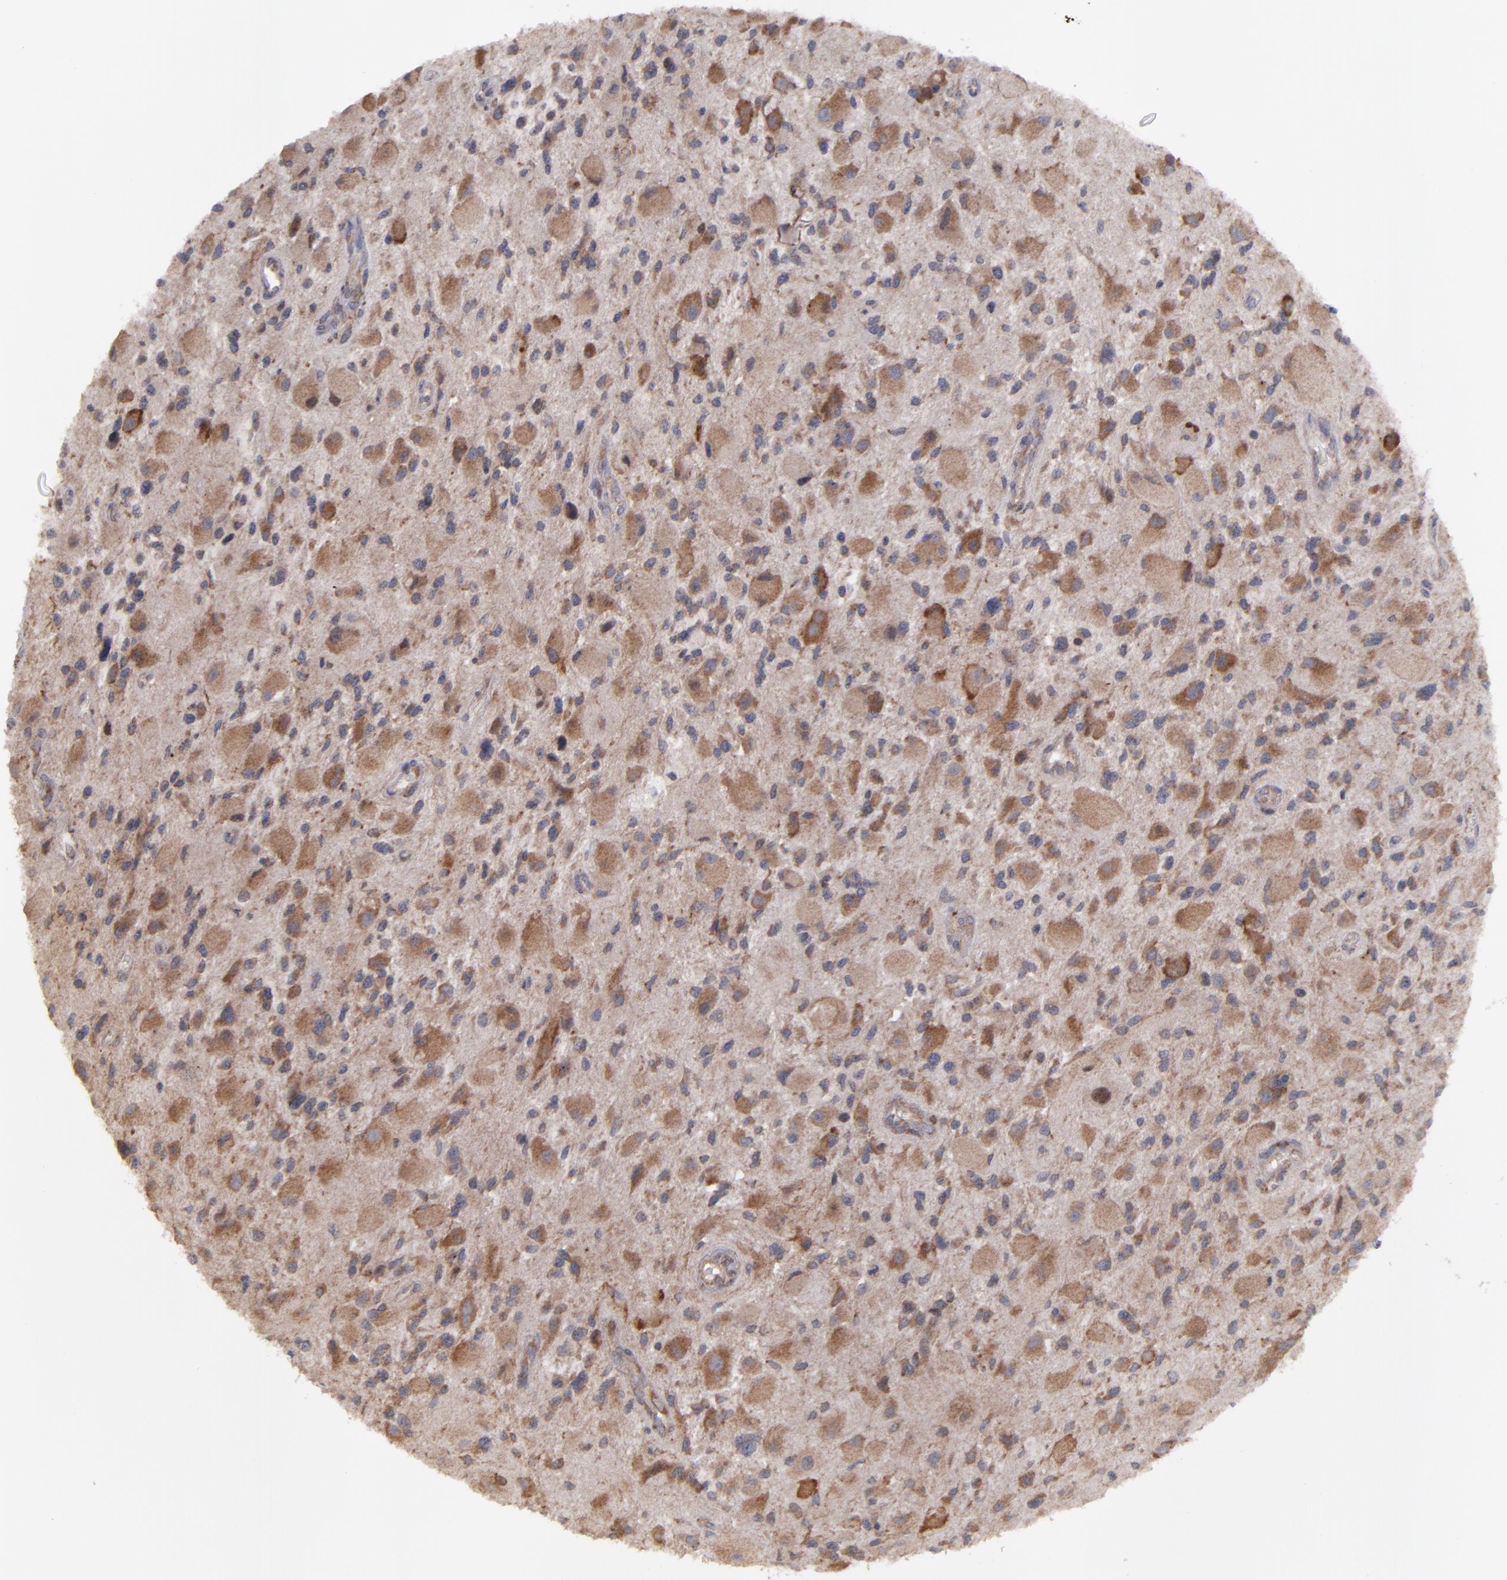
{"staining": {"intensity": "moderate", "quantity": ">75%", "location": "cytoplasmic/membranous"}, "tissue": "glioma", "cell_type": "Tumor cells", "image_type": "cancer", "snomed": [{"axis": "morphology", "description": "Glioma, malignant, High grade"}, {"axis": "topography", "description": "Brain"}], "caption": "Moderate cytoplasmic/membranous protein positivity is present in approximately >75% of tumor cells in malignant glioma (high-grade).", "gene": "SND1", "patient": {"sex": "female", "age": 60}}